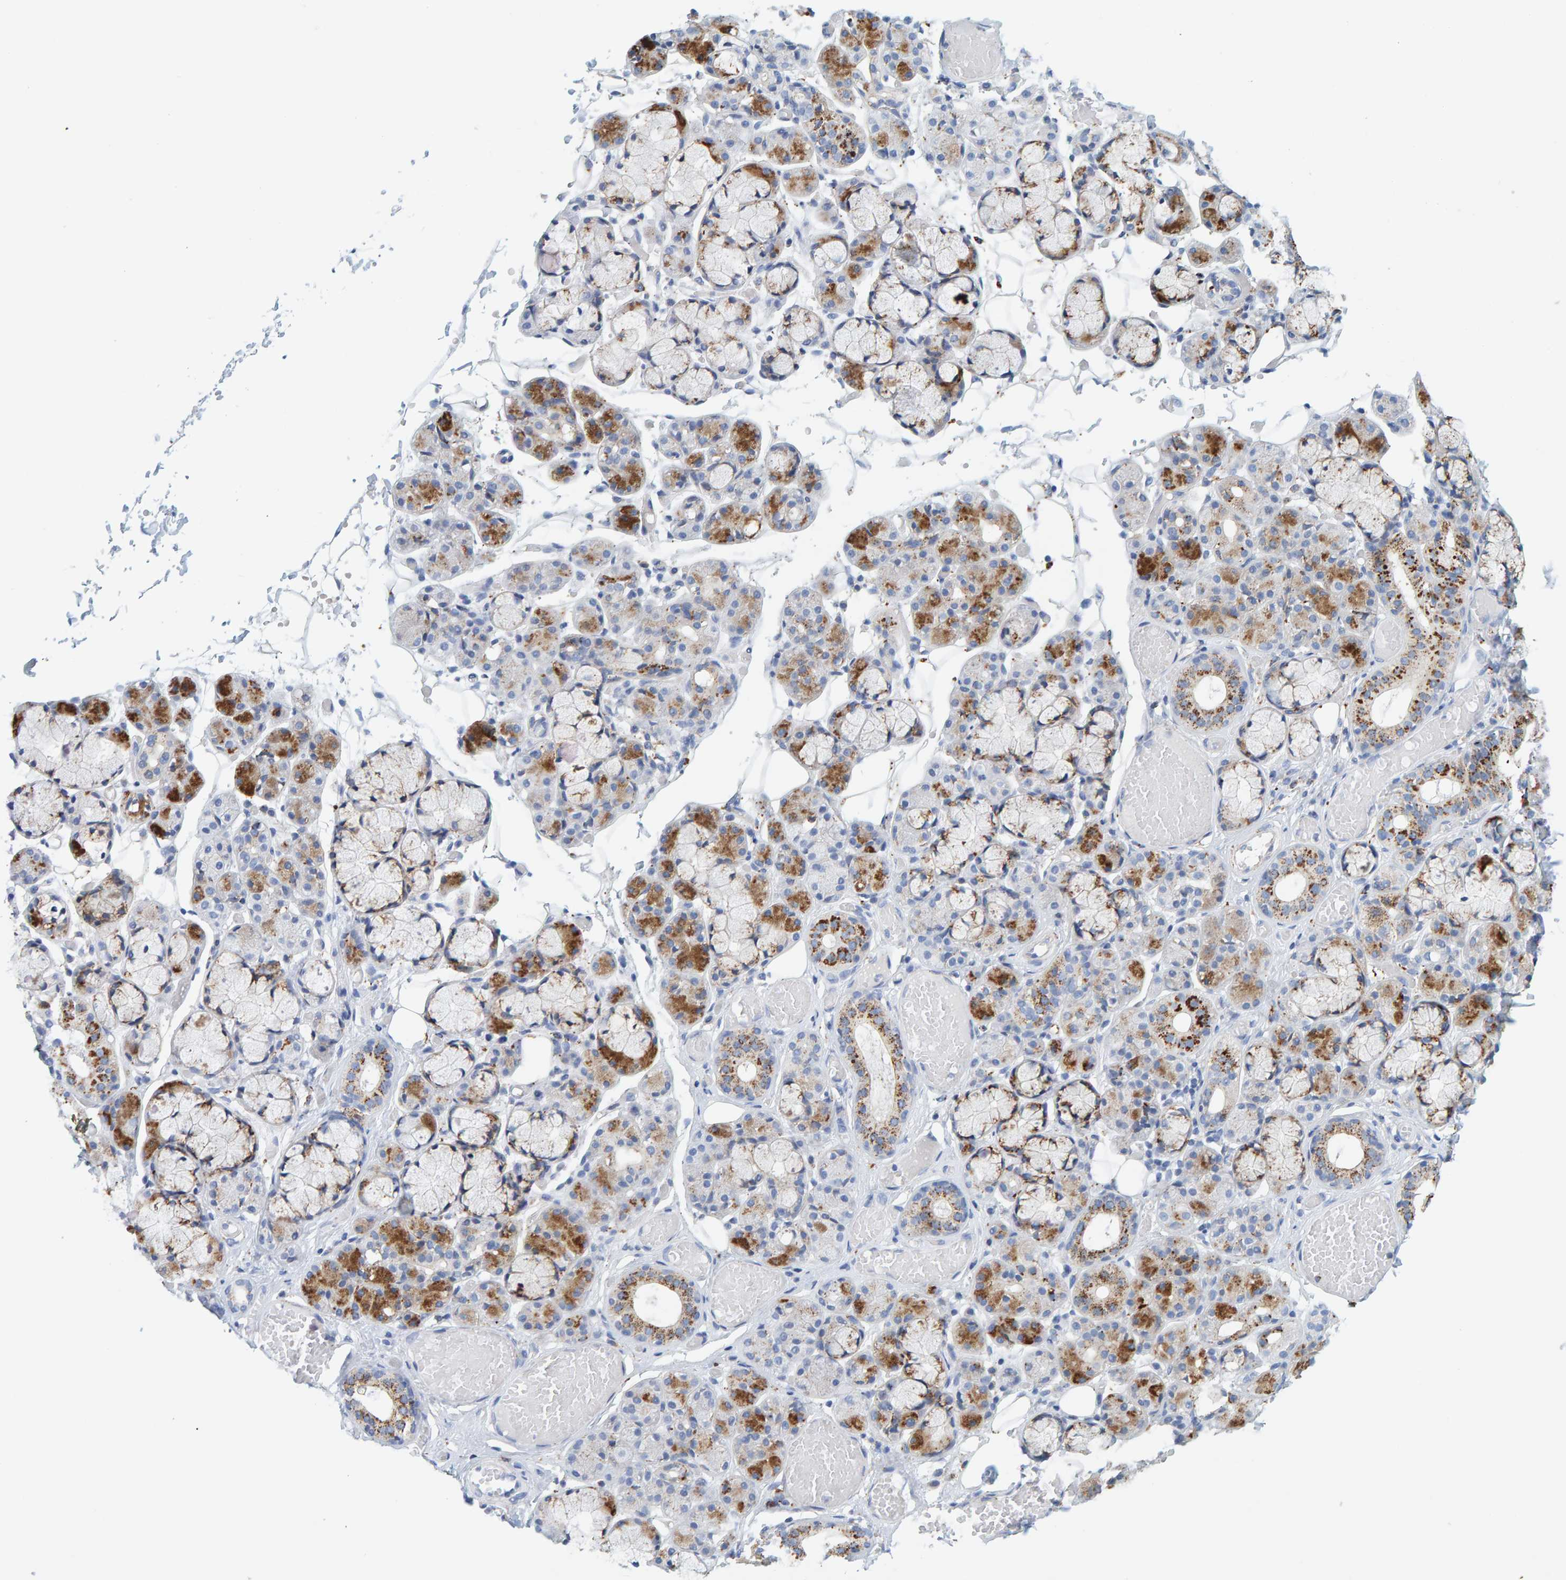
{"staining": {"intensity": "moderate", "quantity": "<25%", "location": "cytoplasmic/membranous"}, "tissue": "salivary gland", "cell_type": "Glandular cells", "image_type": "normal", "snomed": [{"axis": "morphology", "description": "Normal tissue, NOS"}, {"axis": "topography", "description": "Salivary gland"}], "caption": "Protein analysis of normal salivary gland displays moderate cytoplasmic/membranous staining in about <25% of glandular cells. (DAB IHC with brightfield microscopy, high magnification).", "gene": "BIN3", "patient": {"sex": "male", "age": 63}}